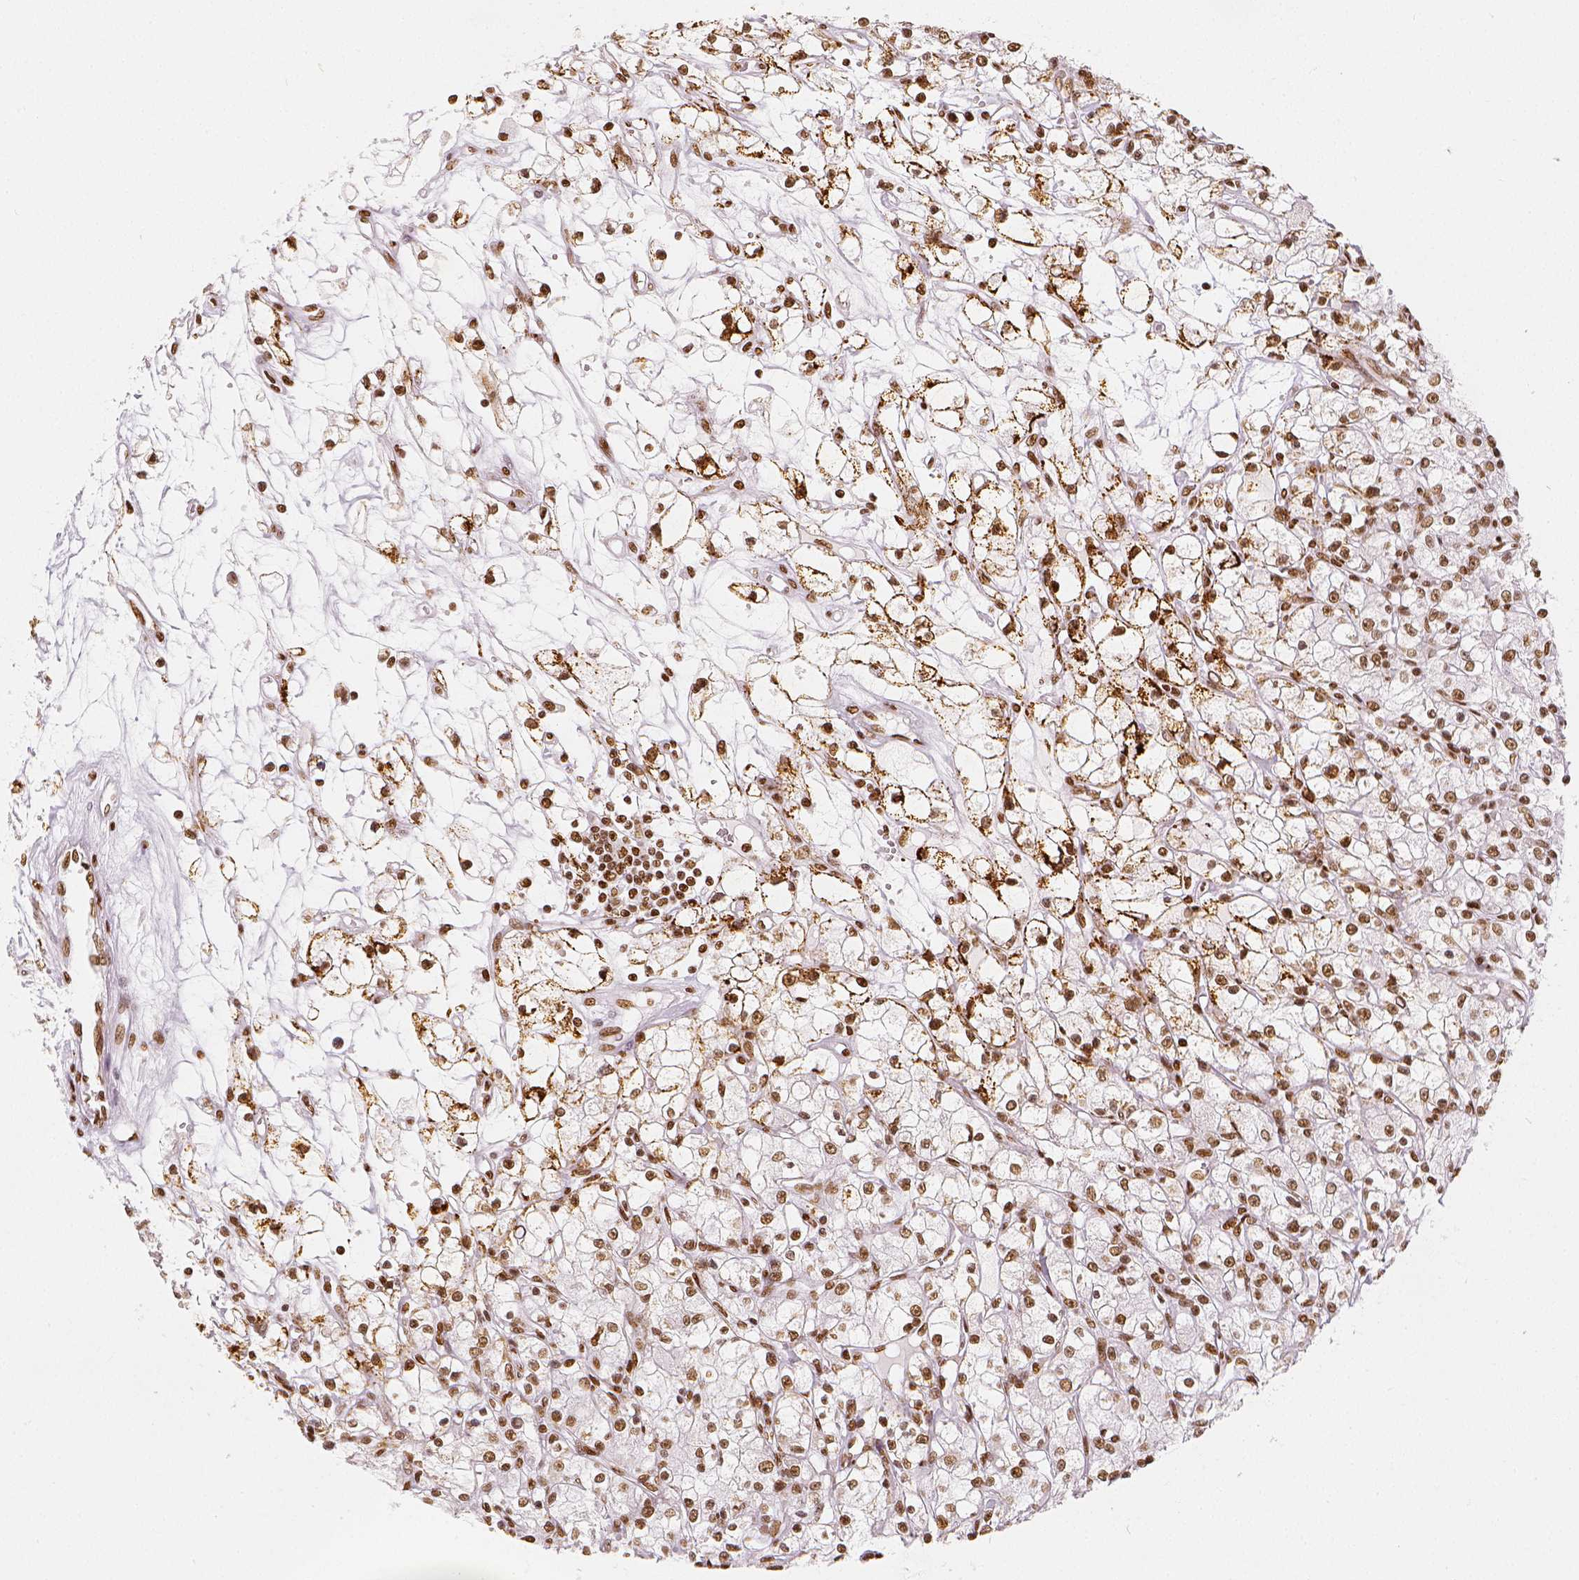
{"staining": {"intensity": "strong", "quantity": ">75%", "location": "nuclear"}, "tissue": "renal cancer", "cell_type": "Tumor cells", "image_type": "cancer", "snomed": [{"axis": "morphology", "description": "Adenocarcinoma, NOS"}, {"axis": "topography", "description": "Kidney"}], "caption": "Immunohistochemical staining of human adenocarcinoma (renal) reveals high levels of strong nuclear expression in approximately >75% of tumor cells.", "gene": "KDM5B", "patient": {"sex": "female", "age": 59}}